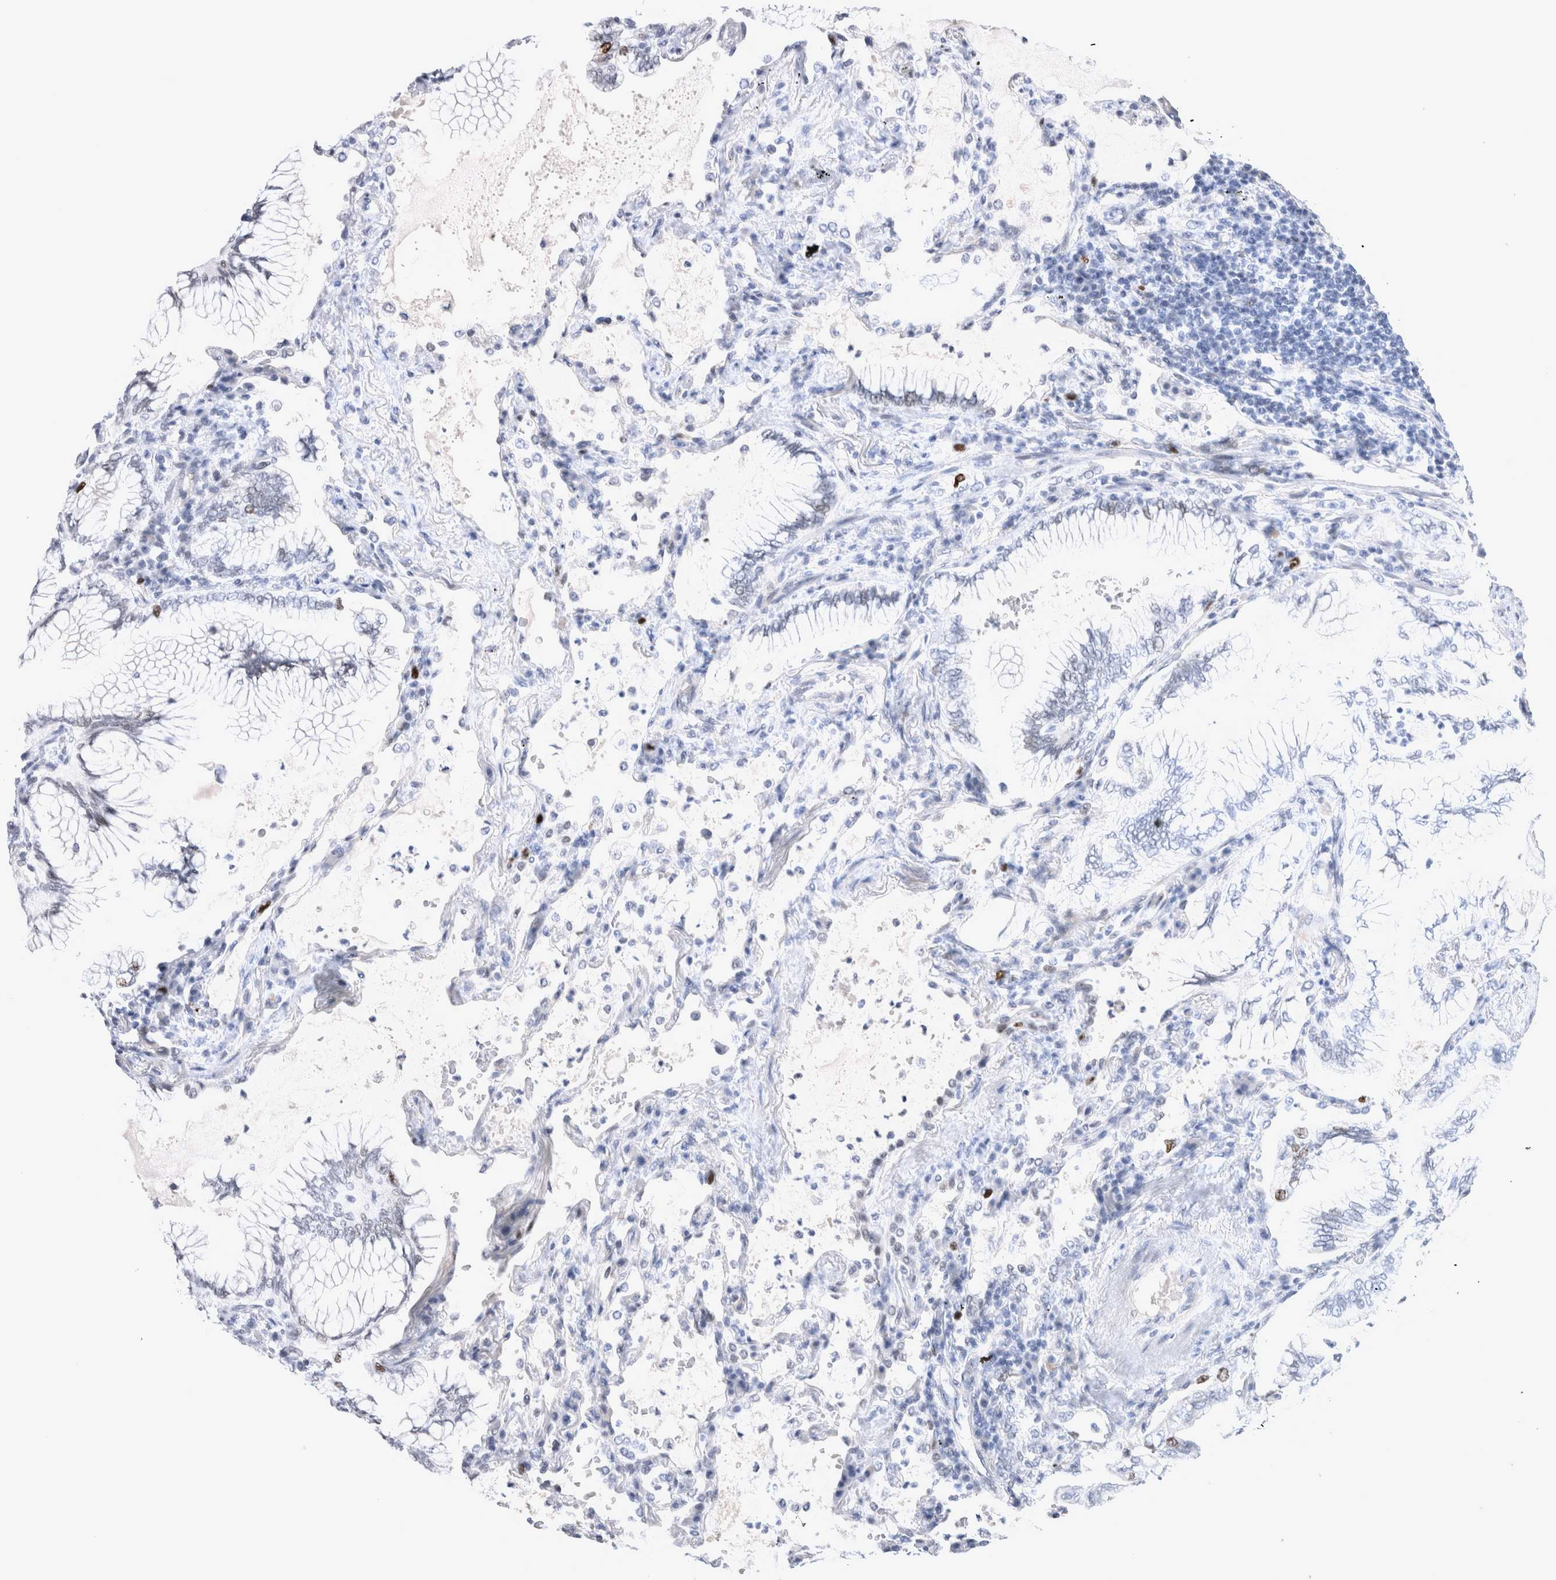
{"staining": {"intensity": "negative", "quantity": "none", "location": "none"}, "tissue": "lung cancer", "cell_type": "Tumor cells", "image_type": "cancer", "snomed": [{"axis": "morphology", "description": "Adenocarcinoma, NOS"}, {"axis": "topography", "description": "Lung"}], "caption": "Immunohistochemistry (IHC) micrograph of adenocarcinoma (lung) stained for a protein (brown), which displays no staining in tumor cells.", "gene": "KIF18B", "patient": {"sex": "female", "age": 70}}